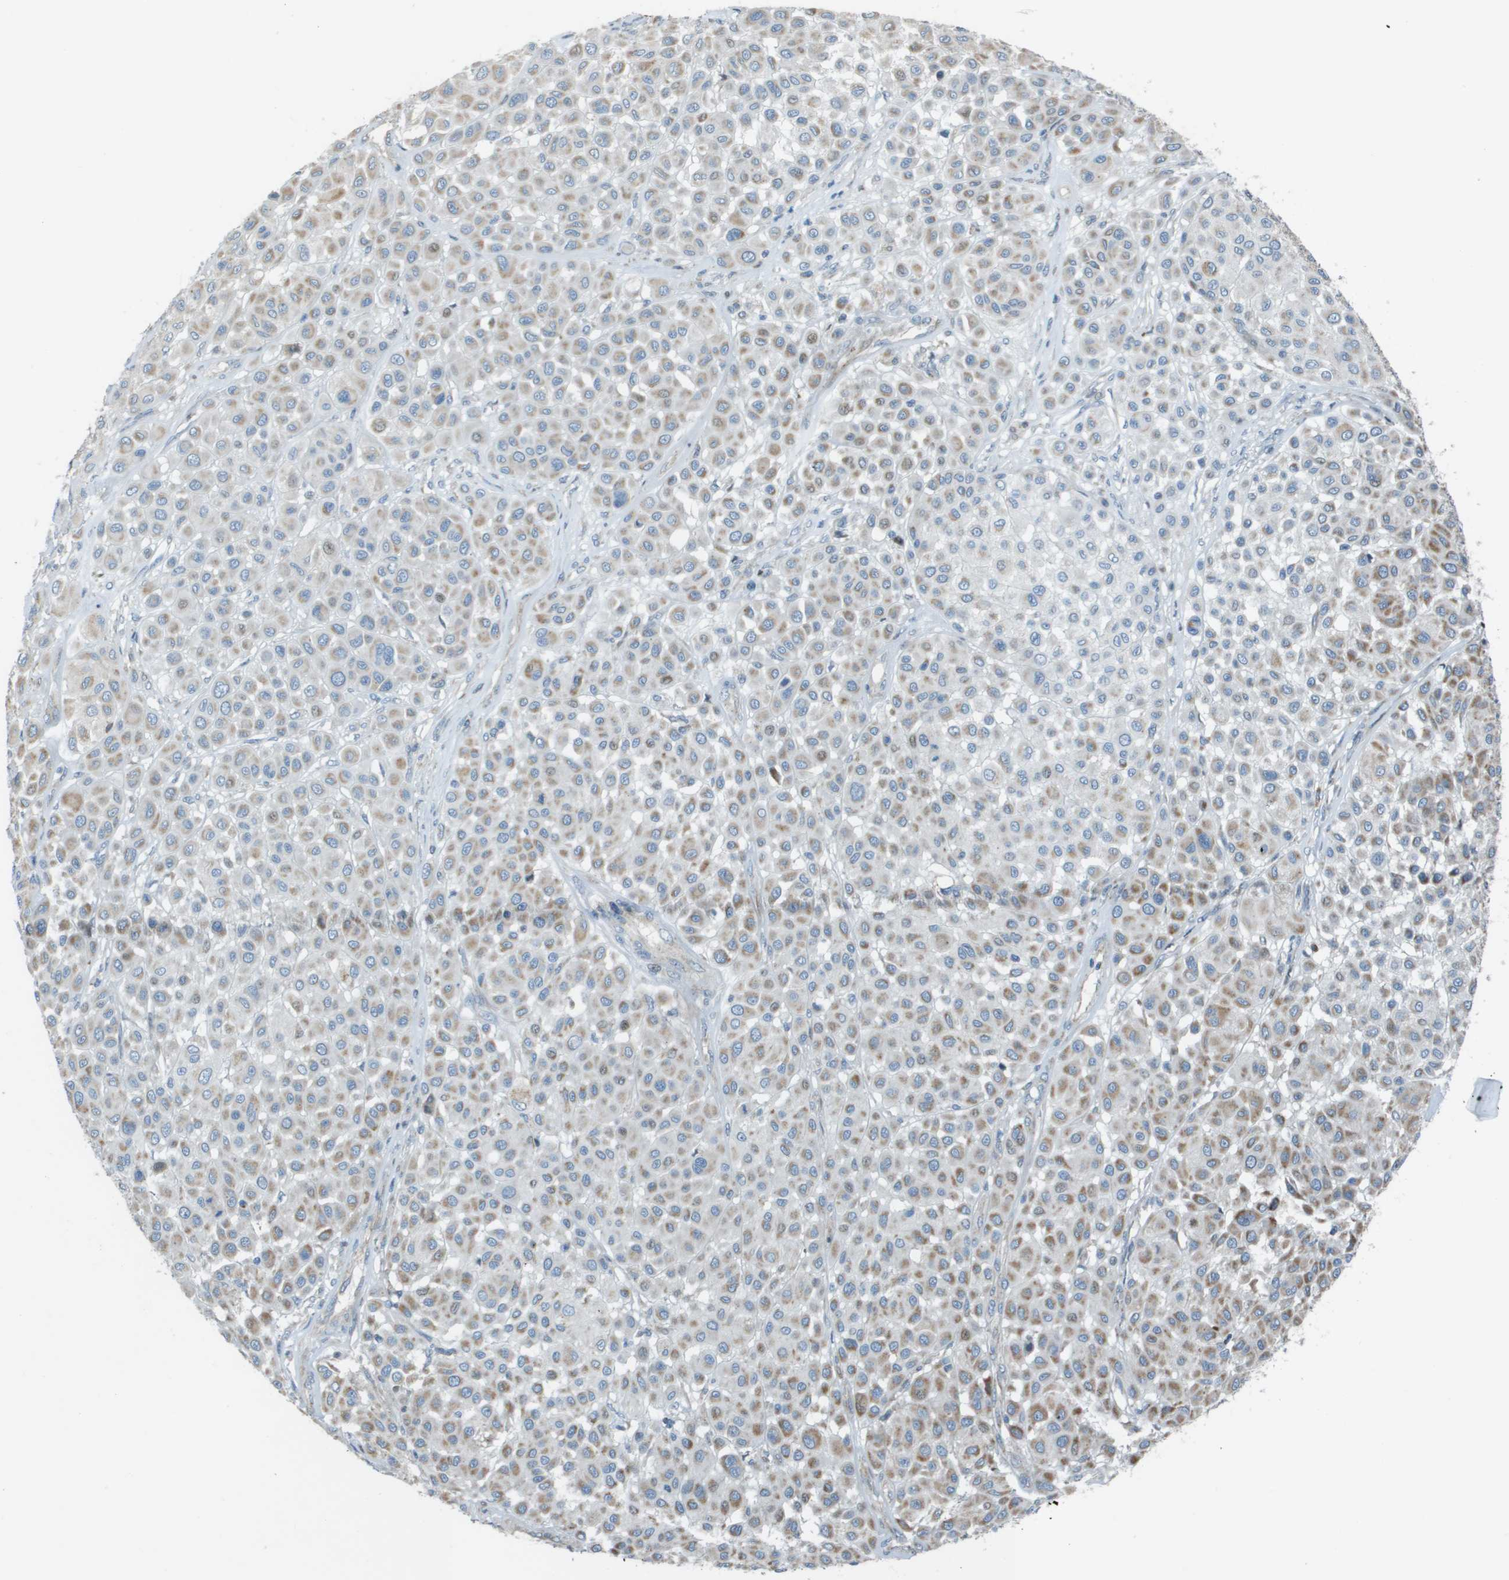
{"staining": {"intensity": "weak", "quantity": "25%-75%", "location": "cytoplasmic/membranous"}, "tissue": "melanoma", "cell_type": "Tumor cells", "image_type": "cancer", "snomed": [{"axis": "morphology", "description": "Malignant melanoma, Metastatic site"}, {"axis": "topography", "description": "Soft tissue"}], "caption": "An image of human malignant melanoma (metastatic site) stained for a protein demonstrates weak cytoplasmic/membranous brown staining in tumor cells. The staining is performed using DAB brown chromogen to label protein expression. The nuclei are counter-stained blue using hematoxylin.", "gene": "MGAT3", "patient": {"sex": "male", "age": 41}}